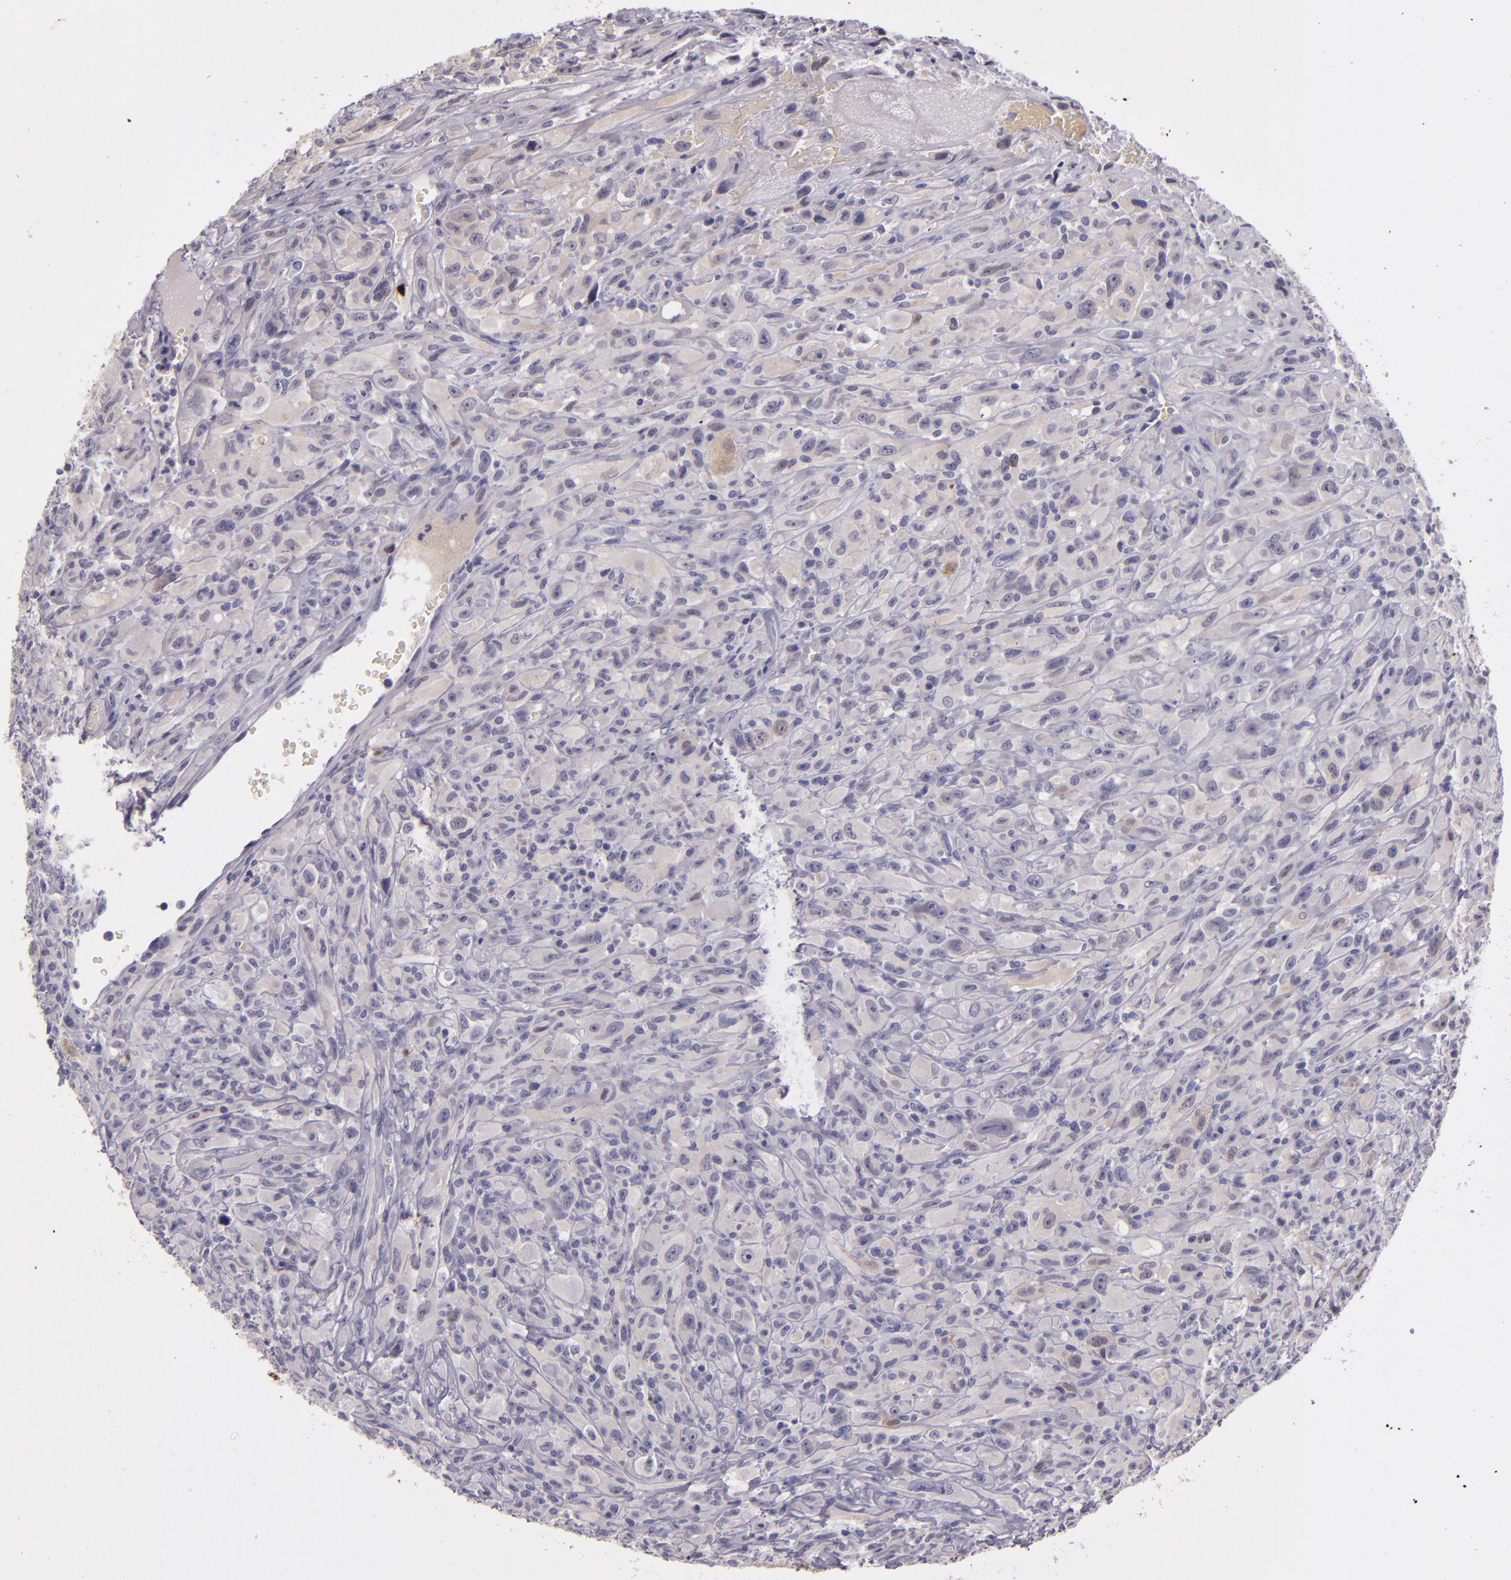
{"staining": {"intensity": "negative", "quantity": "none", "location": "none"}, "tissue": "glioma", "cell_type": "Tumor cells", "image_type": "cancer", "snomed": [{"axis": "morphology", "description": "Glioma, malignant, High grade"}, {"axis": "topography", "description": "Brain"}], "caption": "Tumor cells are negative for brown protein staining in glioma.", "gene": "SNCB", "patient": {"sex": "male", "age": 48}}